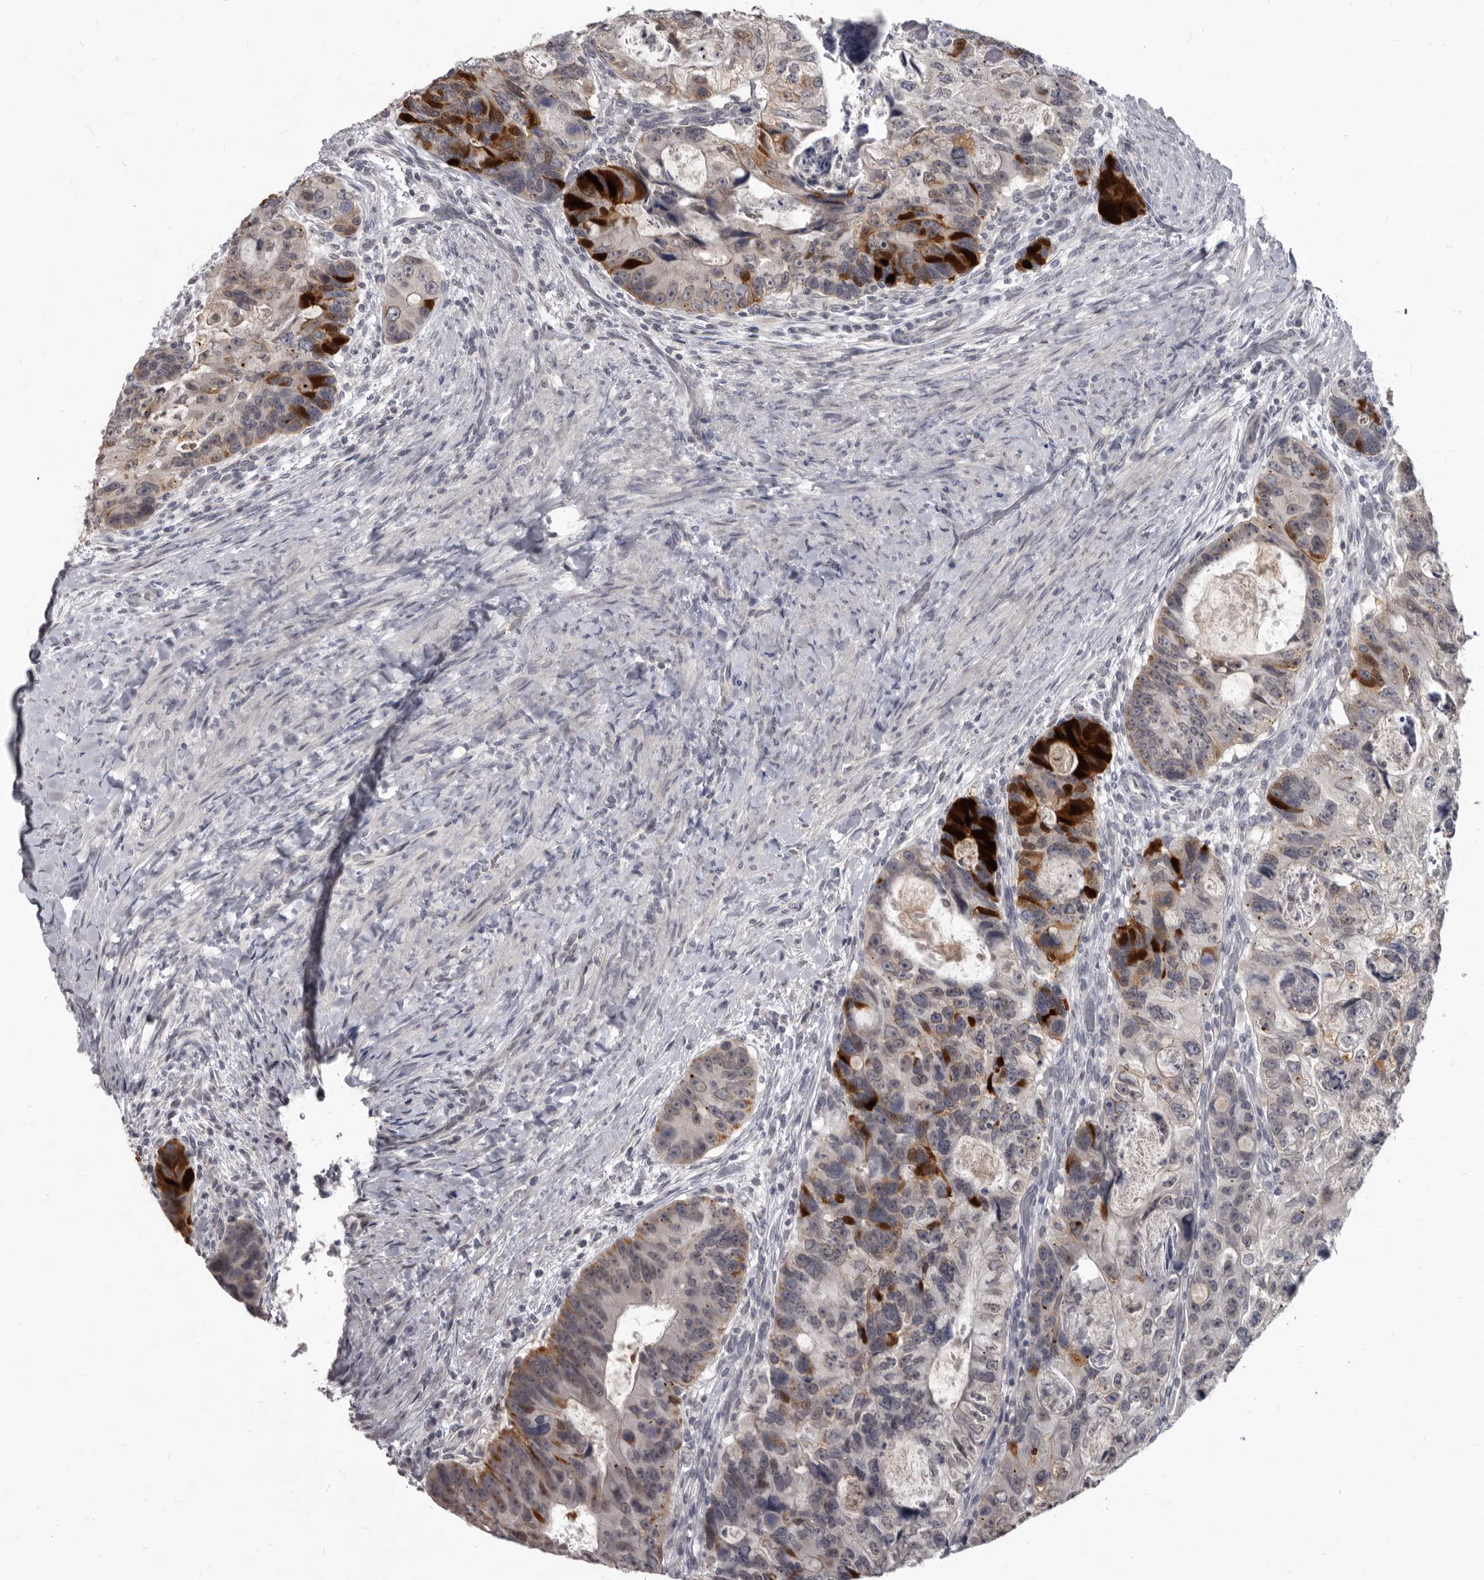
{"staining": {"intensity": "strong", "quantity": "25%-75%", "location": "cytoplasmic/membranous"}, "tissue": "colorectal cancer", "cell_type": "Tumor cells", "image_type": "cancer", "snomed": [{"axis": "morphology", "description": "Adenocarcinoma, NOS"}, {"axis": "topography", "description": "Rectum"}], "caption": "This is an image of immunohistochemistry (IHC) staining of colorectal adenocarcinoma, which shows strong positivity in the cytoplasmic/membranous of tumor cells.", "gene": "SULT1E1", "patient": {"sex": "male", "age": 59}}